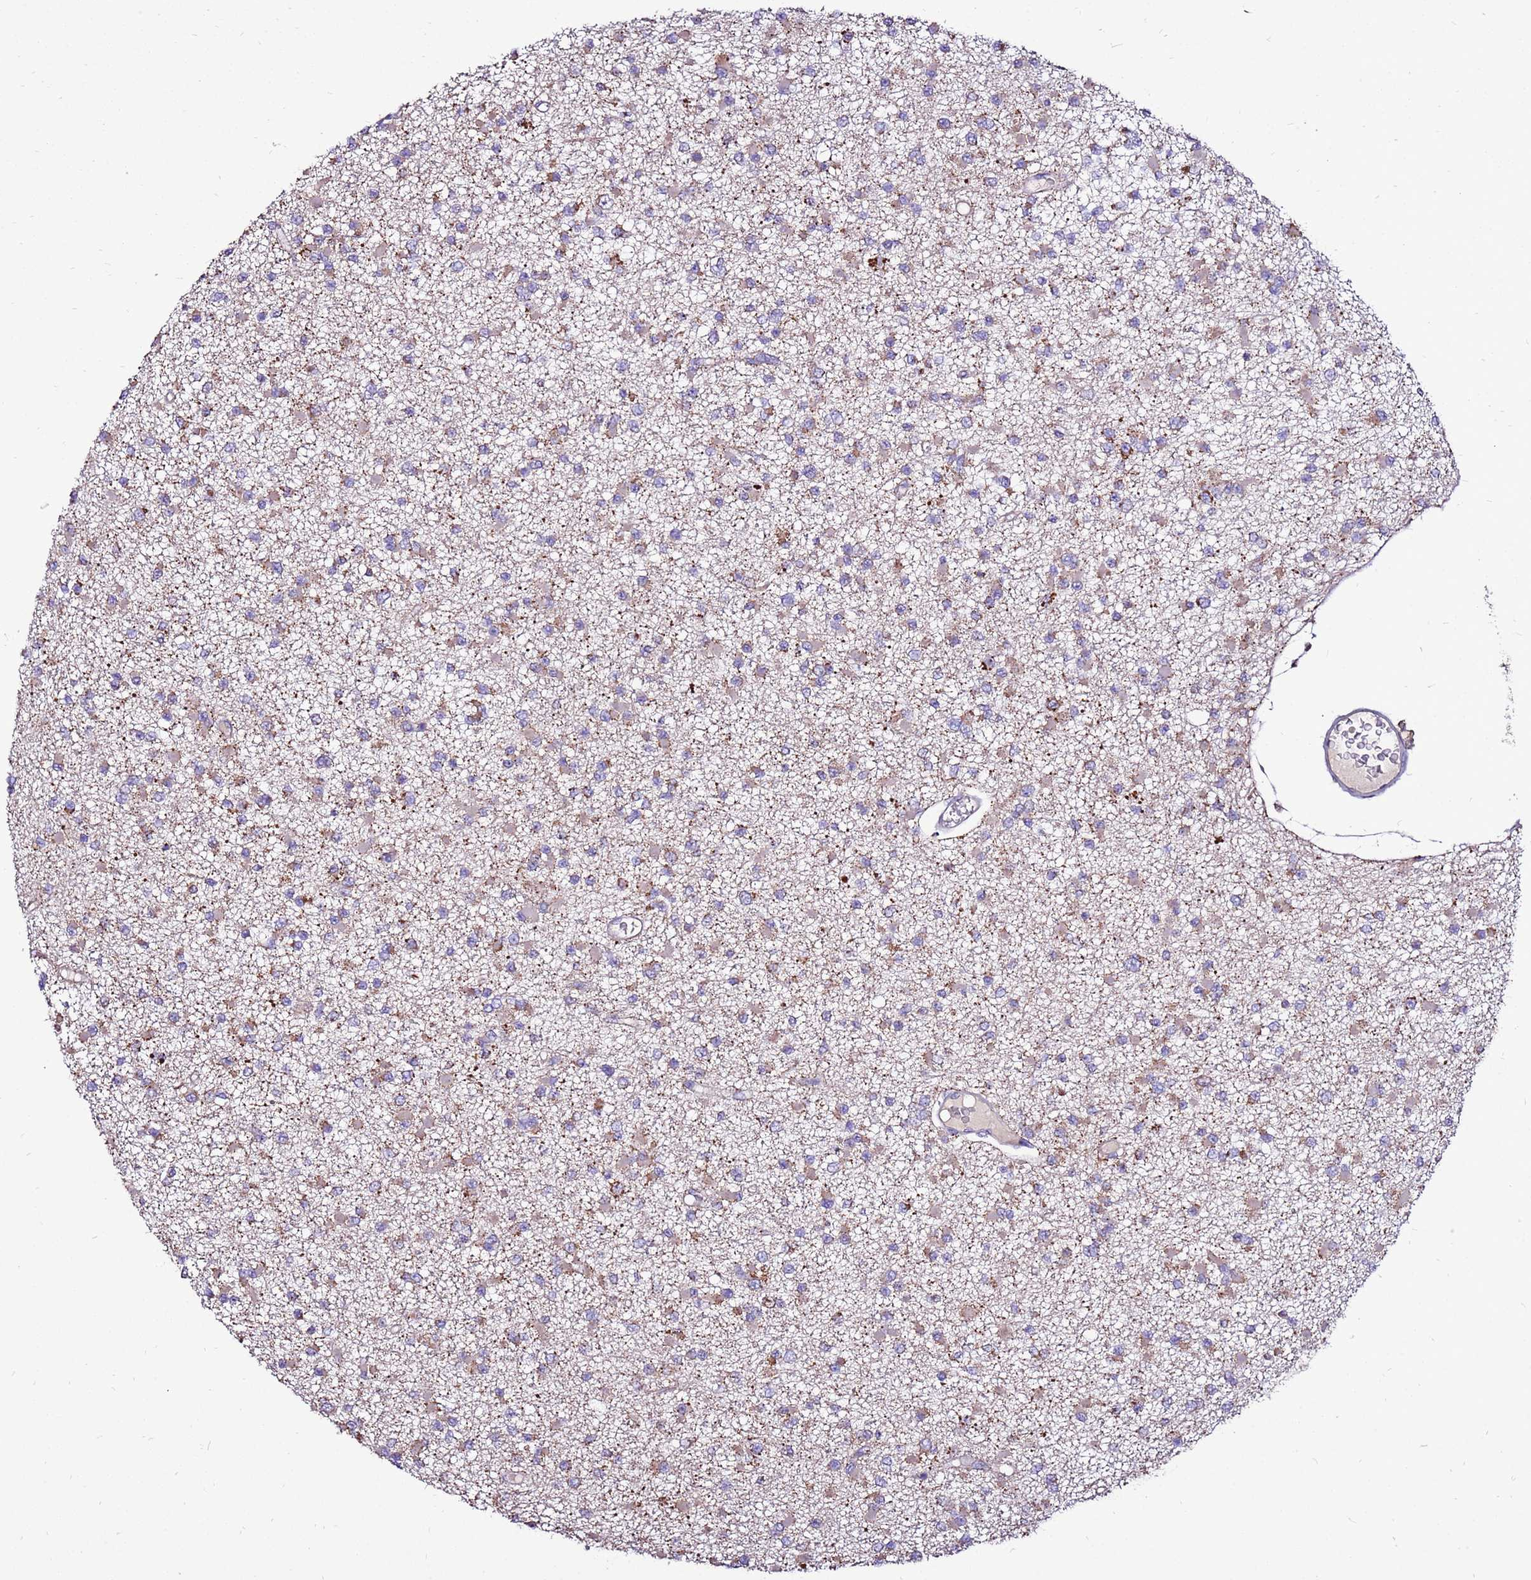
{"staining": {"intensity": "weak", "quantity": "<25%", "location": "cytoplasmic/membranous"}, "tissue": "glioma", "cell_type": "Tumor cells", "image_type": "cancer", "snomed": [{"axis": "morphology", "description": "Glioma, malignant, Low grade"}, {"axis": "topography", "description": "Brain"}], "caption": "Immunohistochemical staining of malignant glioma (low-grade) demonstrates no significant staining in tumor cells.", "gene": "SPSB3", "patient": {"sex": "female", "age": 22}}